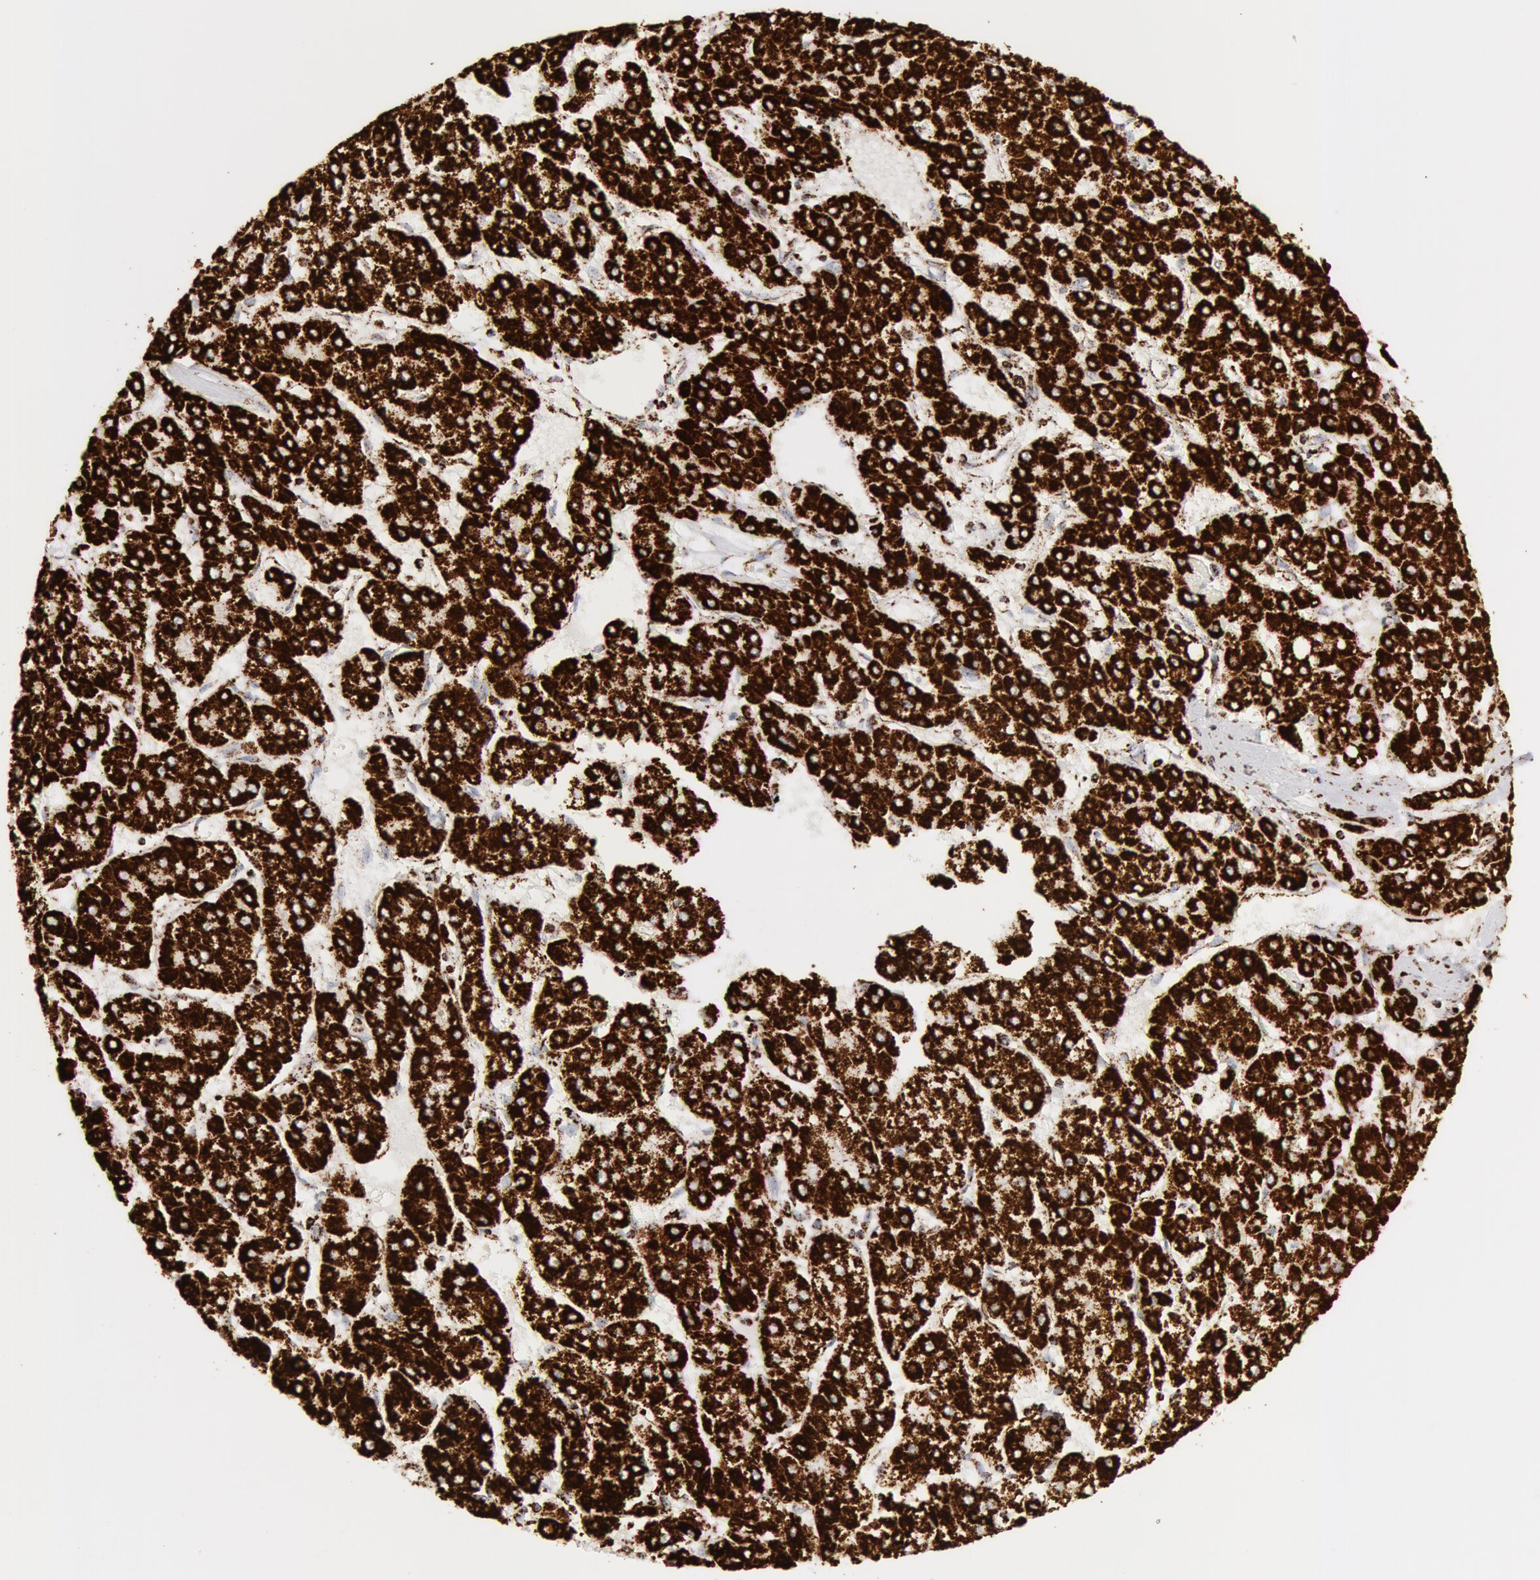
{"staining": {"intensity": "strong", "quantity": ">75%", "location": "cytoplasmic/membranous"}, "tissue": "liver cancer", "cell_type": "Tumor cells", "image_type": "cancer", "snomed": [{"axis": "morphology", "description": "Carcinoma, Hepatocellular, NOS"}, {"axis": "topography", "description": "Liver"}], "caption": "Brown immunohistochemical staining in liver cancer reveals strong cytoplasmic/membranous expression in approximately >75% of tumor cells.", "gene": "ATP5F1B", "patient": {"sex": "female", "age": 52}}